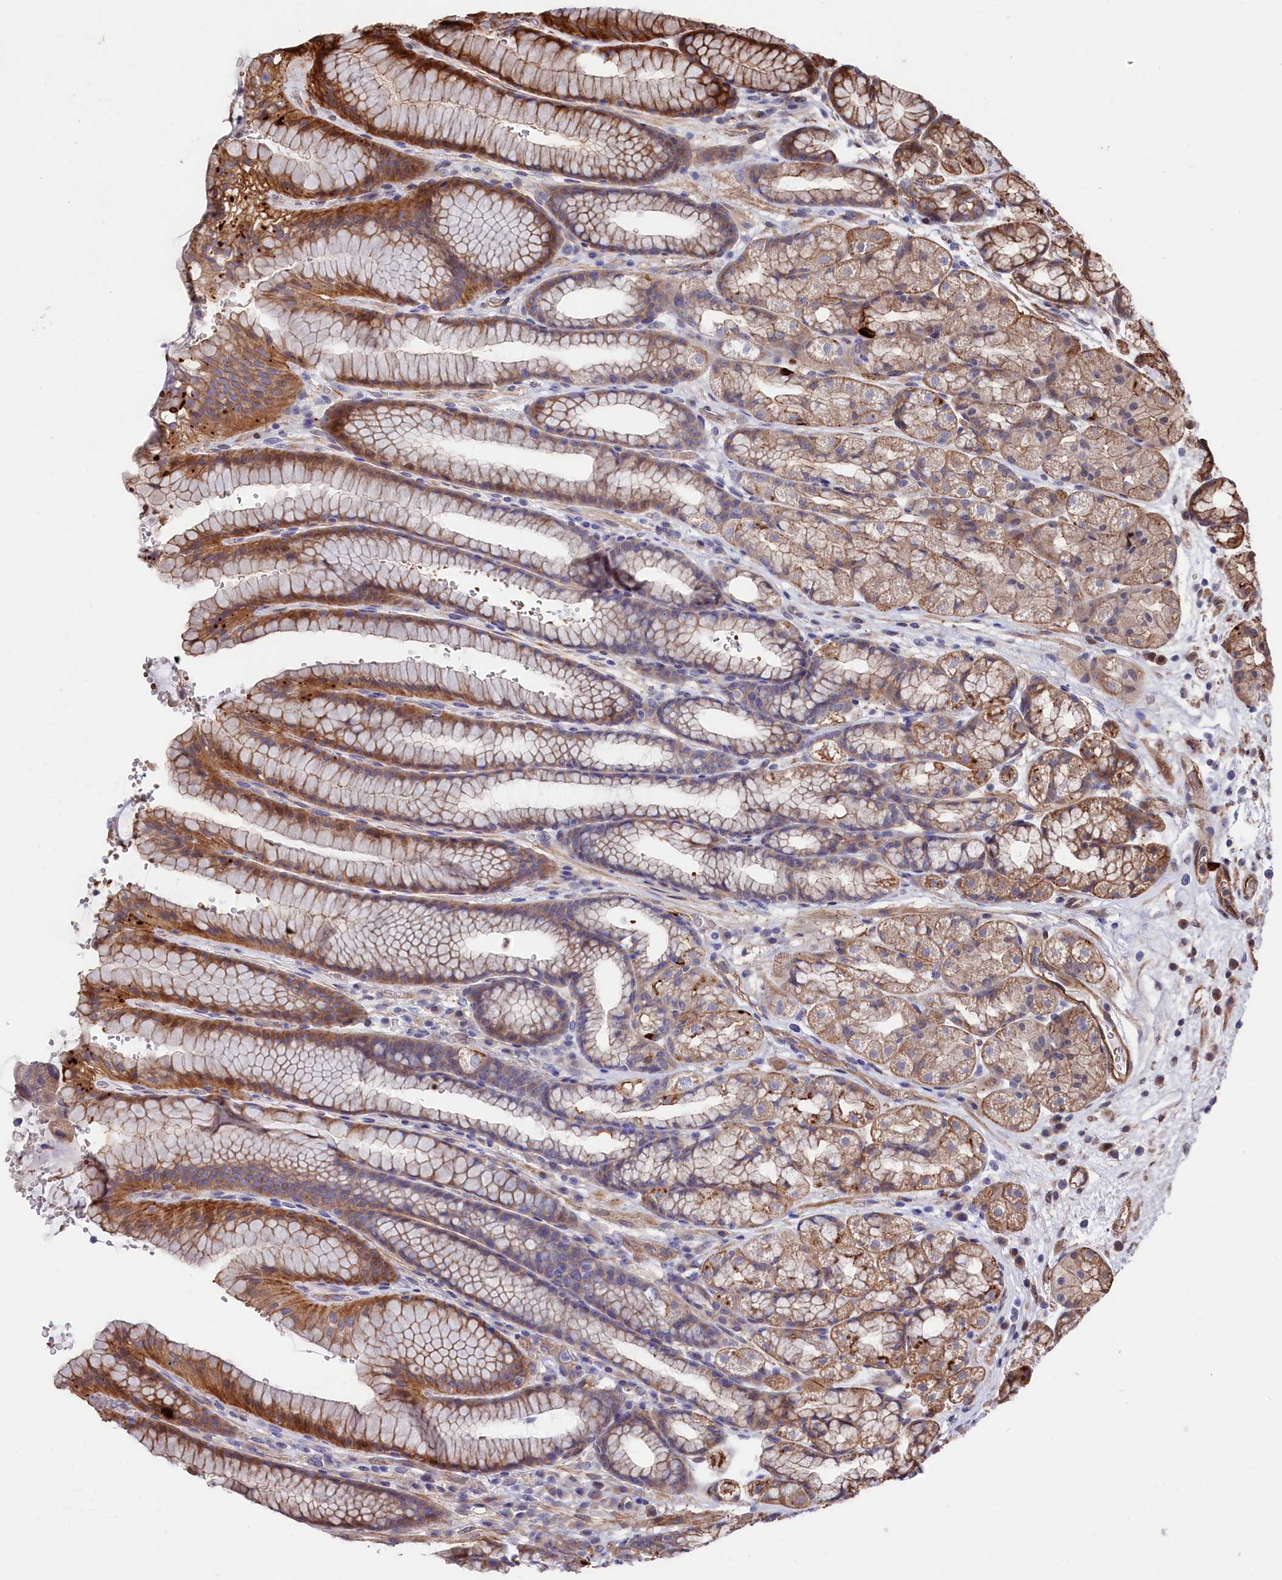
{"staining": {"intensity": "moderate", "quantity": "25%-75%", "location": "cytoplasmic/membranous"}, "tissue": "stomach", "cell_type": "Glandular cells", "image_type": "normal", "snomed": [{"axis": "morphology", "description": "Normal tissue, NOS"}, {"axis": "morphology", "description": "Adenocarcinoma, NOS"}, {"axis": "topography", "description": "Stomach"}], "caption": "Immunohistochemical staining of normal human stomach demonstrates 25%-75% levels of moderate cytoplasmic/membranous protein expression in about 25%-75% of glandular cells. The protein is stained brown, and the nuclei are stained in blue (DAB (3,3'-diaminobenzidine) IHC with brightfield microscopy, high magnification).", "gene": "TNKS1BP1", "patient": {"sex": "male", "age": 57}}